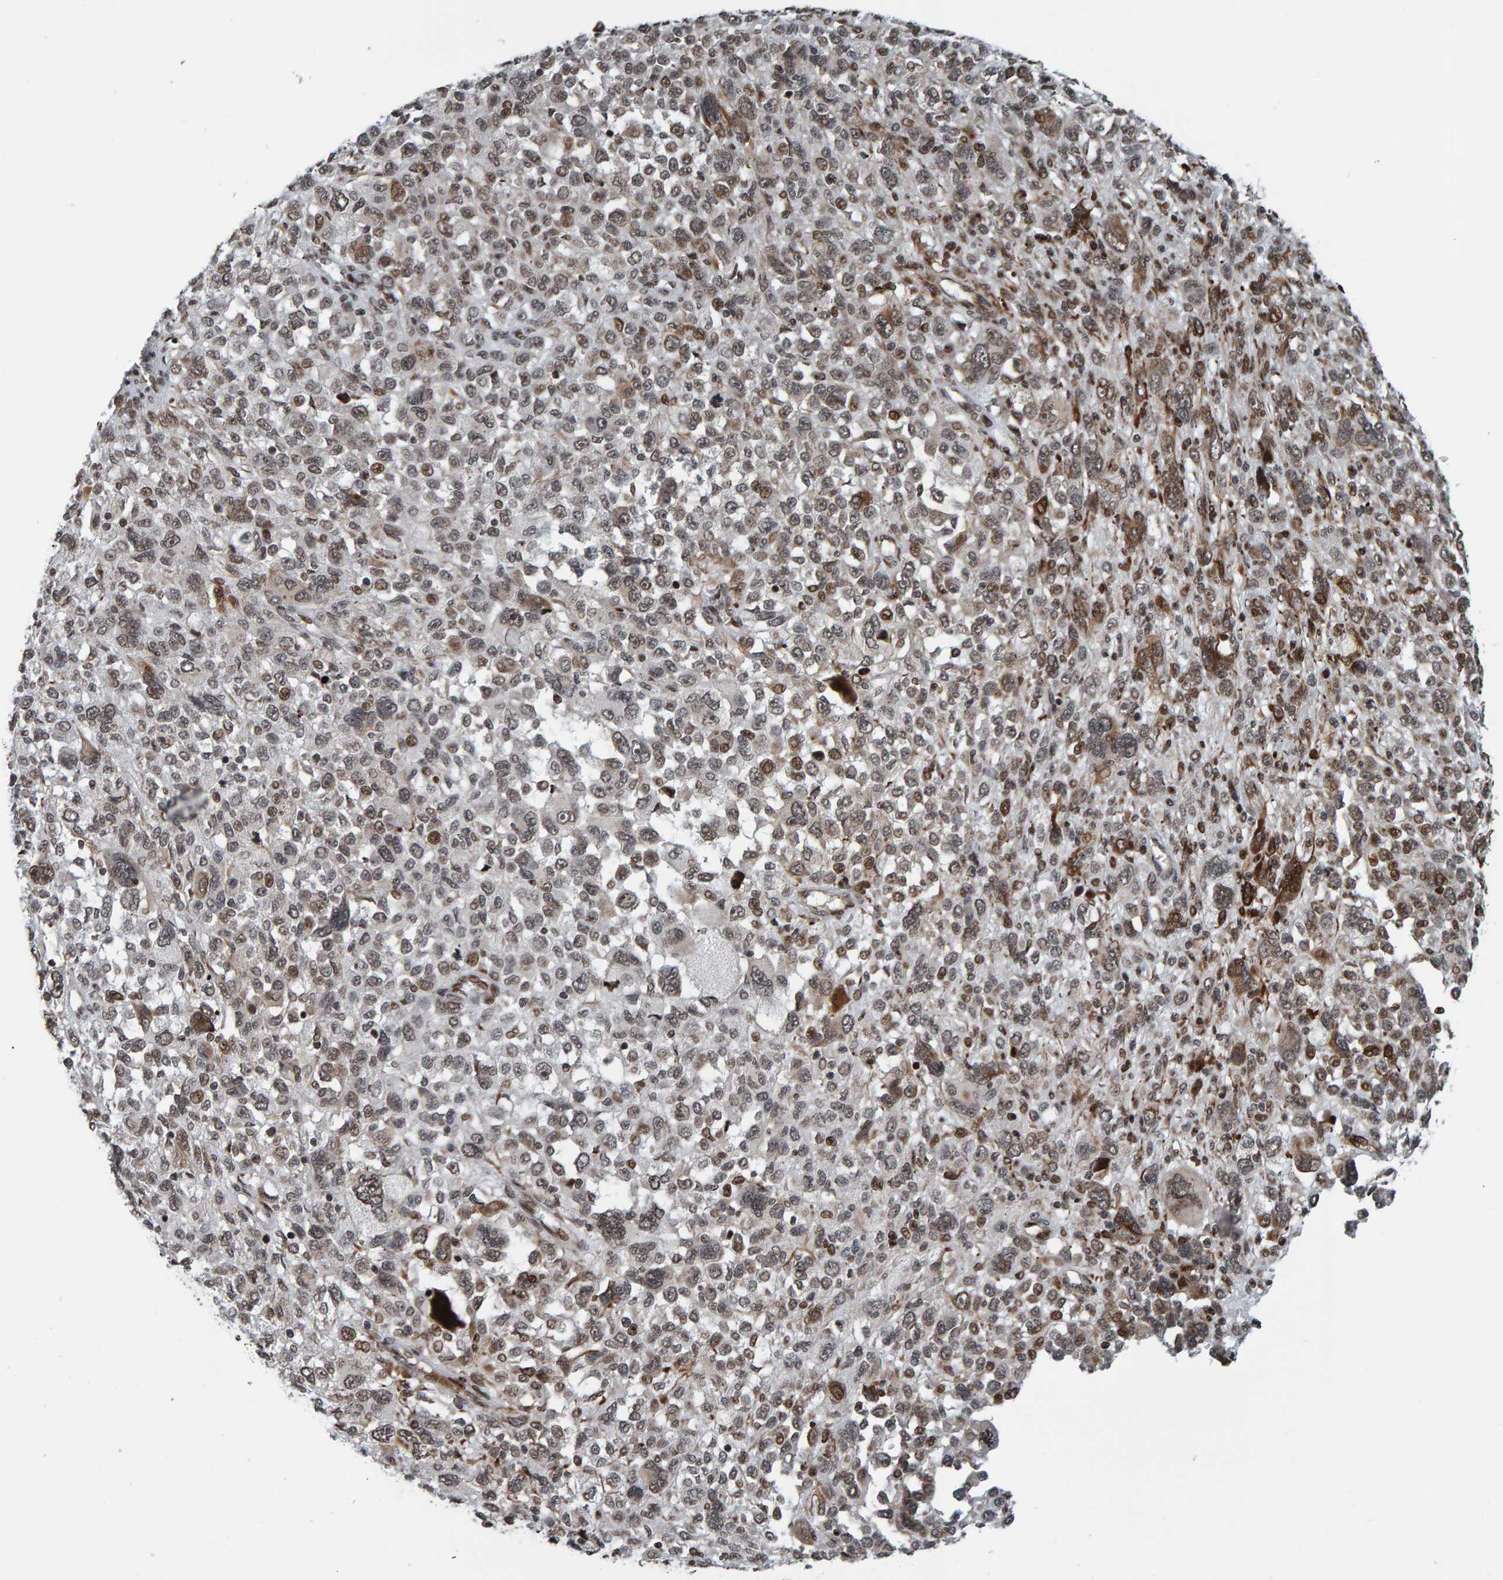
{"staining": {"intensity": "moderate", "quantity": "25%-75%", "location": "cytoplasmic/membranous,nuclear"}, "tissue": "melanoma", "cell_type": "Tumor cells", "image_type": "cancer", "snomed": [{"axis": "morphology", "description": "Malignant melanoma, NOS"}, {"axis": "topography", "description": "Skin"}], "caption": "Immunohistochemistry image of human malignant melanoma stained for a protein (brown), which shows medium levels of moderate cytoplasmic/membranous and nuclear expression in approximately 25%-75% of tumor cells.", "gene": "ZNF366", "patient": {"sex": "female", "age": 55}}